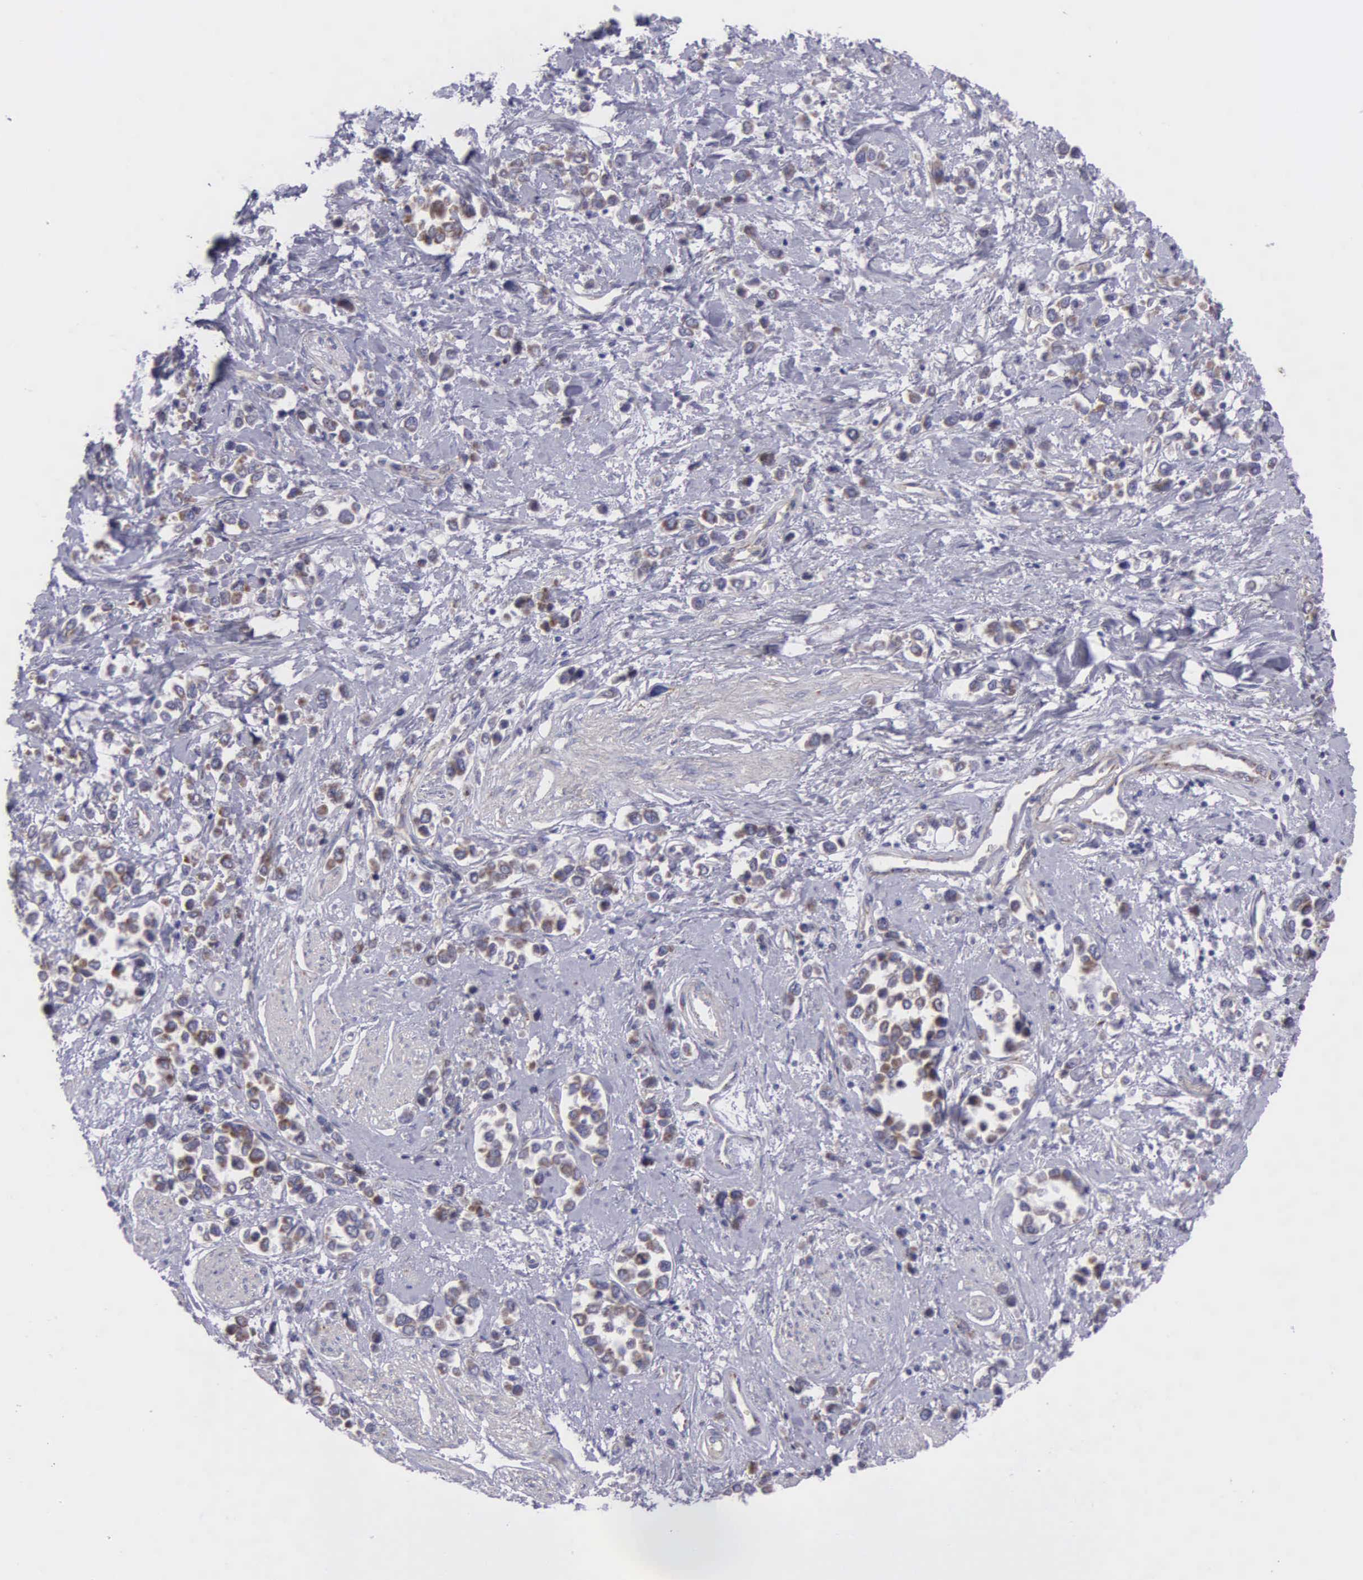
{"staining": {"intensity": "weak", "quantity": "25%-75%", "location": "cytoplasmic/membranous"}, "tissue": "stomach cancer", "cell_type": "Tumor cells", "image_type": "cancer", "snomed": [{"axis": "morphology", "description": "Adenocarcinoma, NOS"}, {"axis": "topography", "description": "Stomach, upper"}], "caption": "Adenocarcinoma (stomach) was stained to show a protein in brown. There is low levels of weak cytoplasmic/membranous positivity in about 25%-75% of tumor cells.", "gene": "SYNJ2BP", "patient": {"sex": "male", "age": 76}}